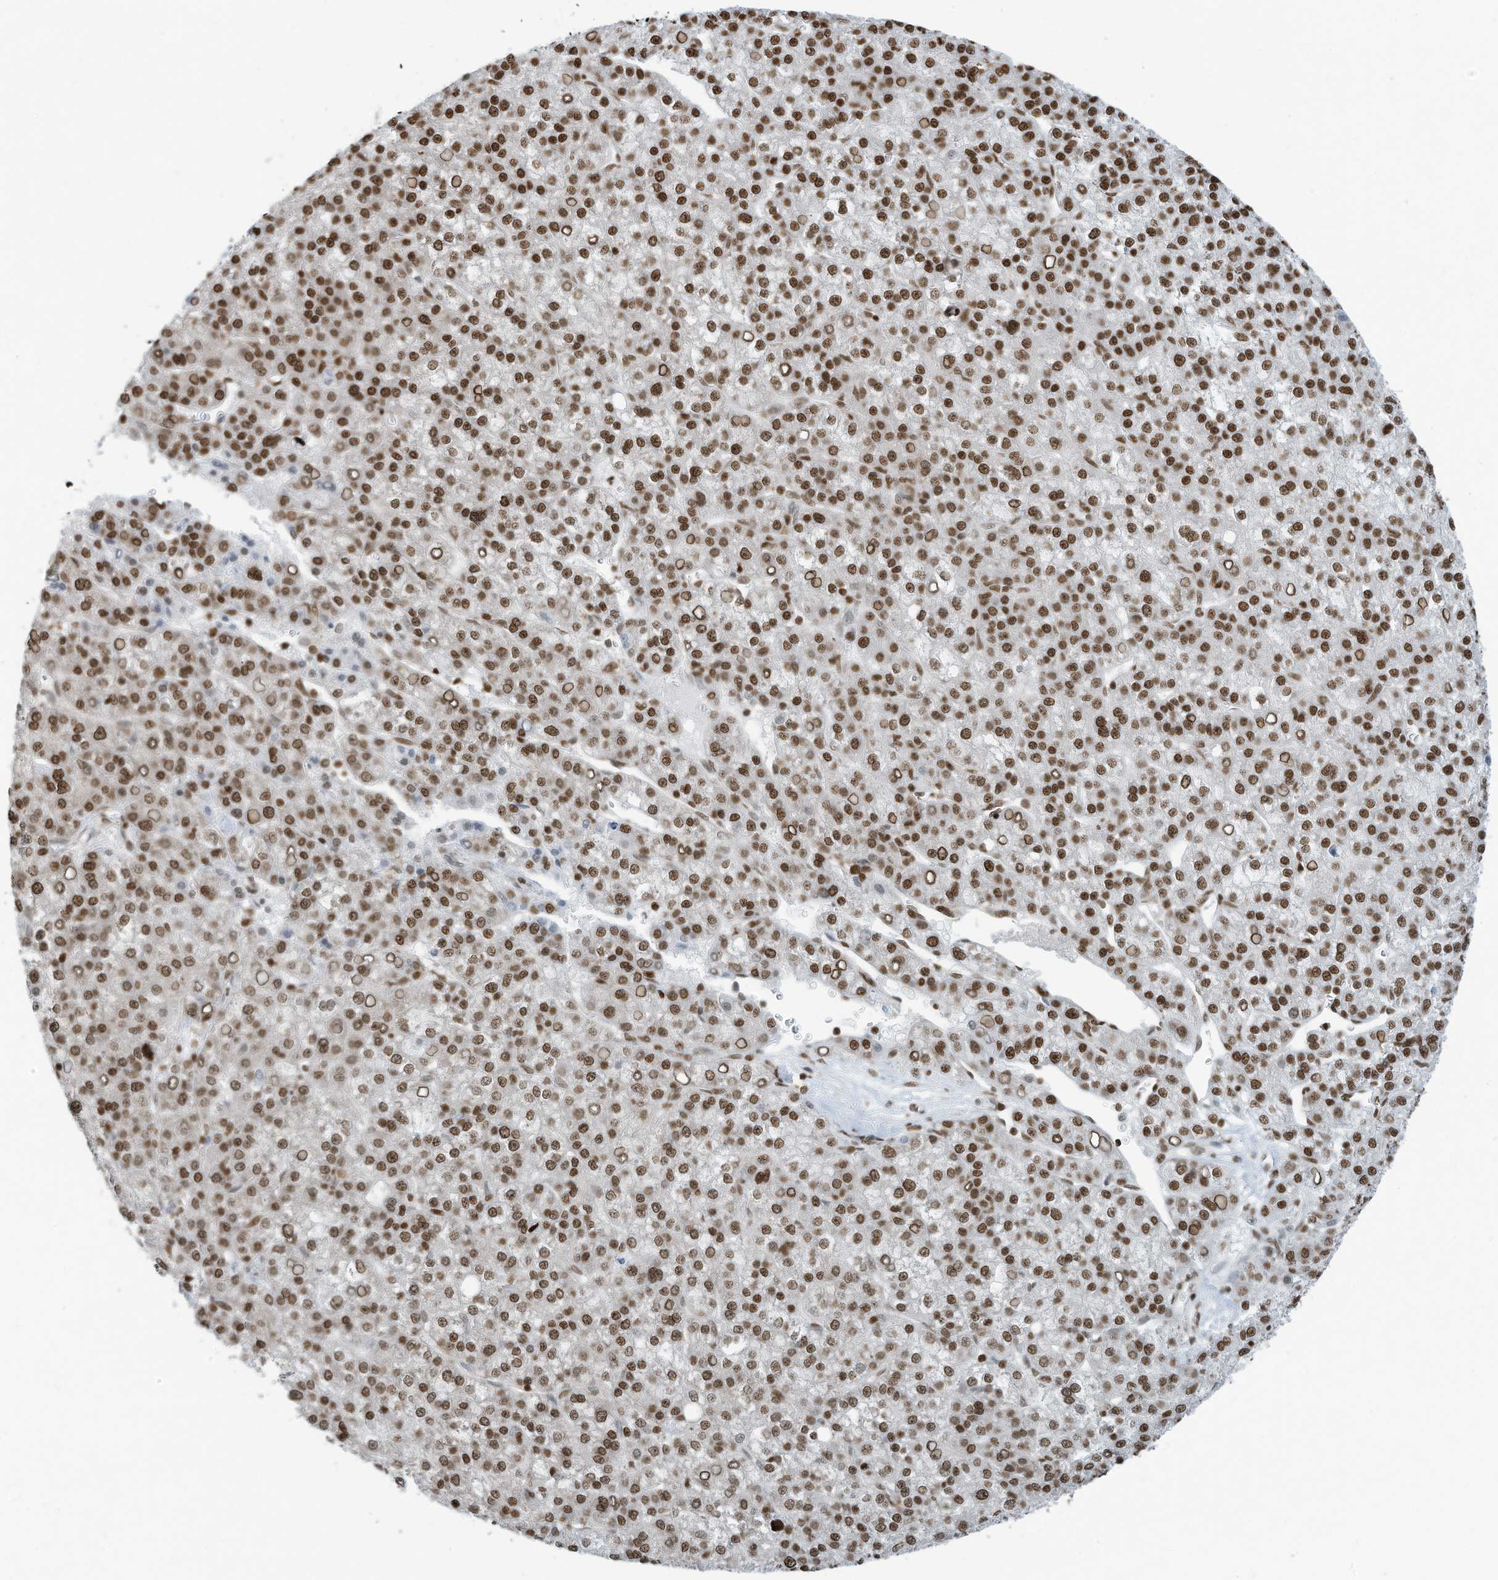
{"staining": {"intensity": "moderate", "quantity": ">75%", "location": "nuclear"}, "tissue": "liver cancer", "cell_type": "Tumor cells", "image_type": "cancer", "snomed": [{"axis": "morphology", "description": "Carcinoma, Hepatocellular, NOS"}, {"axis": "topography", "description": "Liver"}], "caption": "Liver cancer (hepatocellular carcinoma) was stained to show a protein in brown. There is medium levels of moderate nuclear positivity in approximately >75% of tumor cells. The staining is performed using DAB (3,3'-diaminobenzidine) brown chromogen to label protein expression. The nuclei are counter-stained blue using hematoxylin.", "gene": "SARNP", "patient": {"sex": "female", "age": 58}}